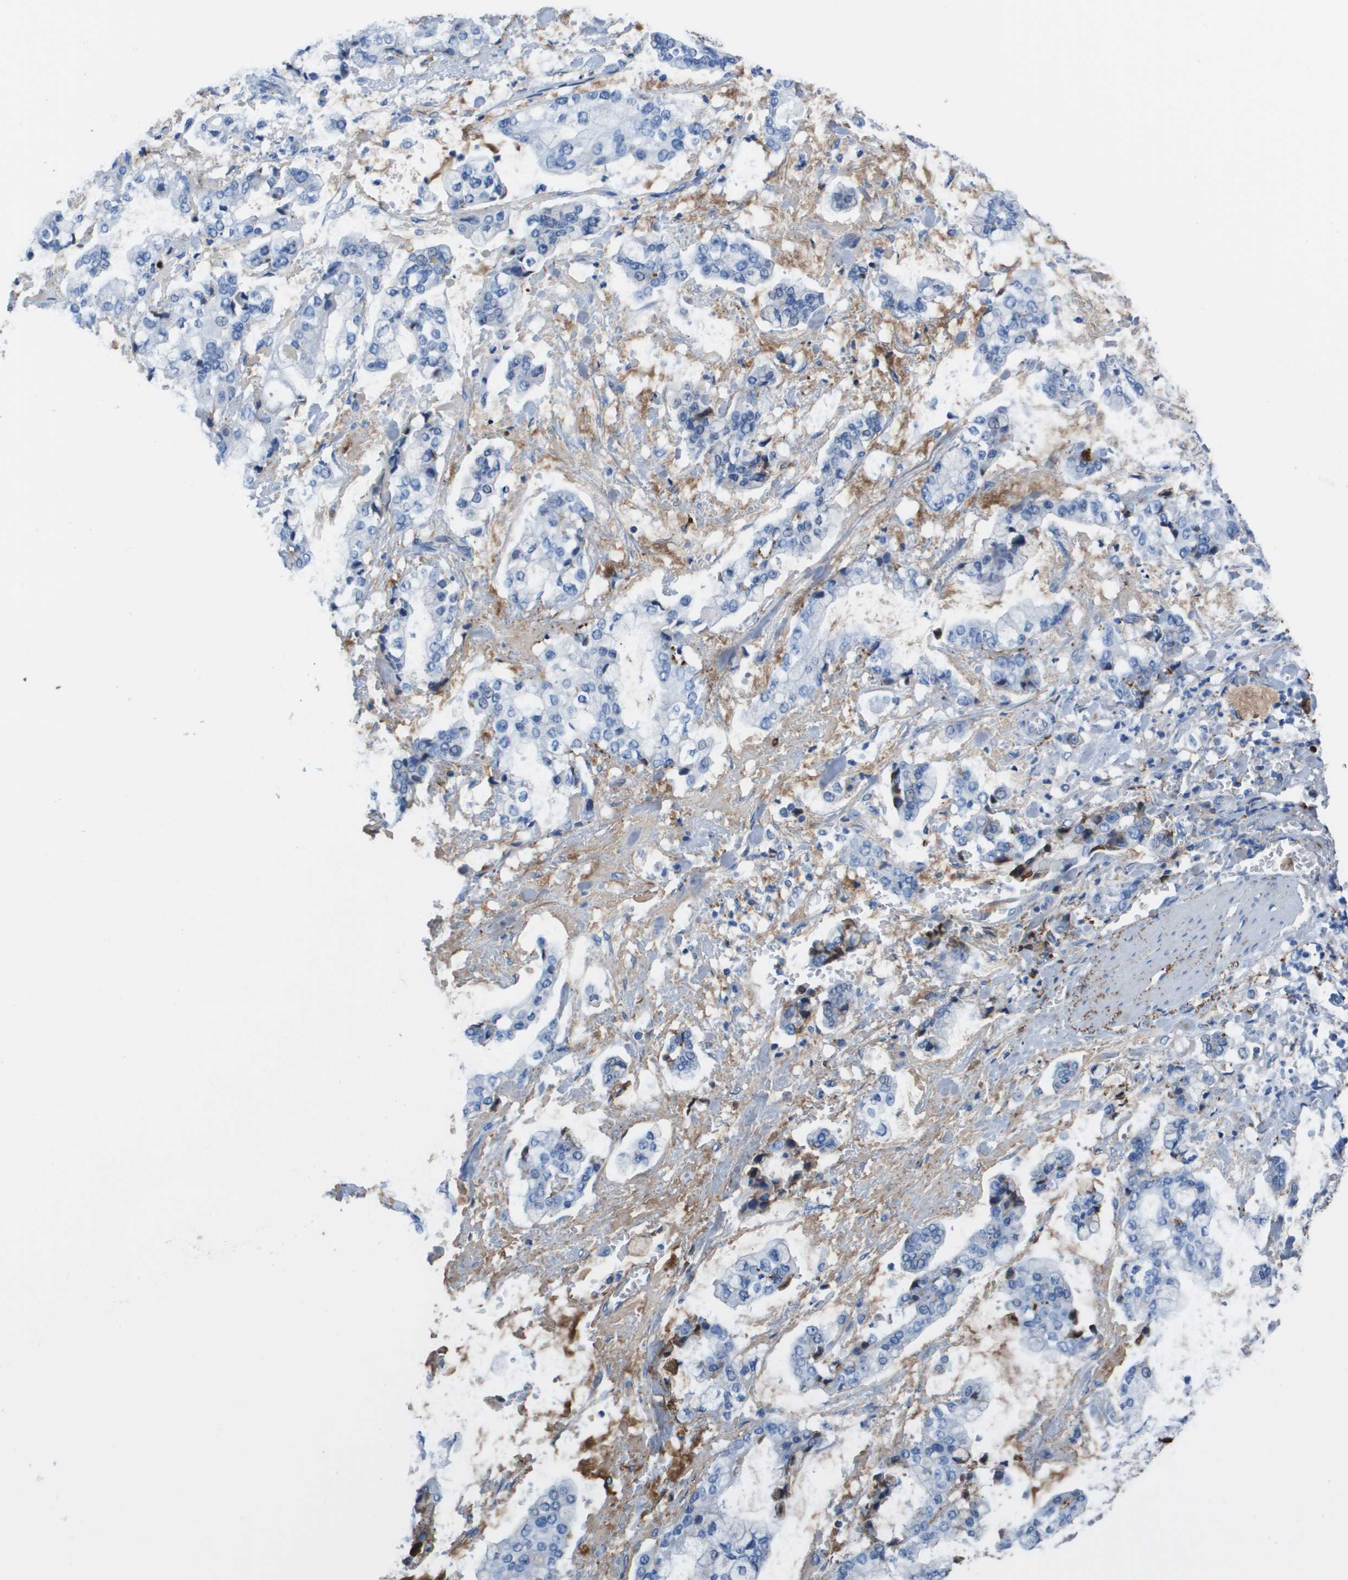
{"staining": {"intensity": "negative", "quantity": "none", "location": "none"}, "tissue": "stomach cancer", "cell_type": "Tumor cells", "image_type": "cancer", "snomed": [{"axis": "morphology", "description": "Normal tissue, NOS"}, {"axis": "morphology", "description": "Adenocarcinoma, NOS"}, {"axis": "topography", "description": "Stomach, upper"}, {"axis": "topography", "description": "Stomach"}], "caption": "This is an immunohistochemistry image of stomach adenocarcinoma. There is no positivity in tumor cells.", "gene": "VTN", "patient": {"sex": "male", "age": 76}}